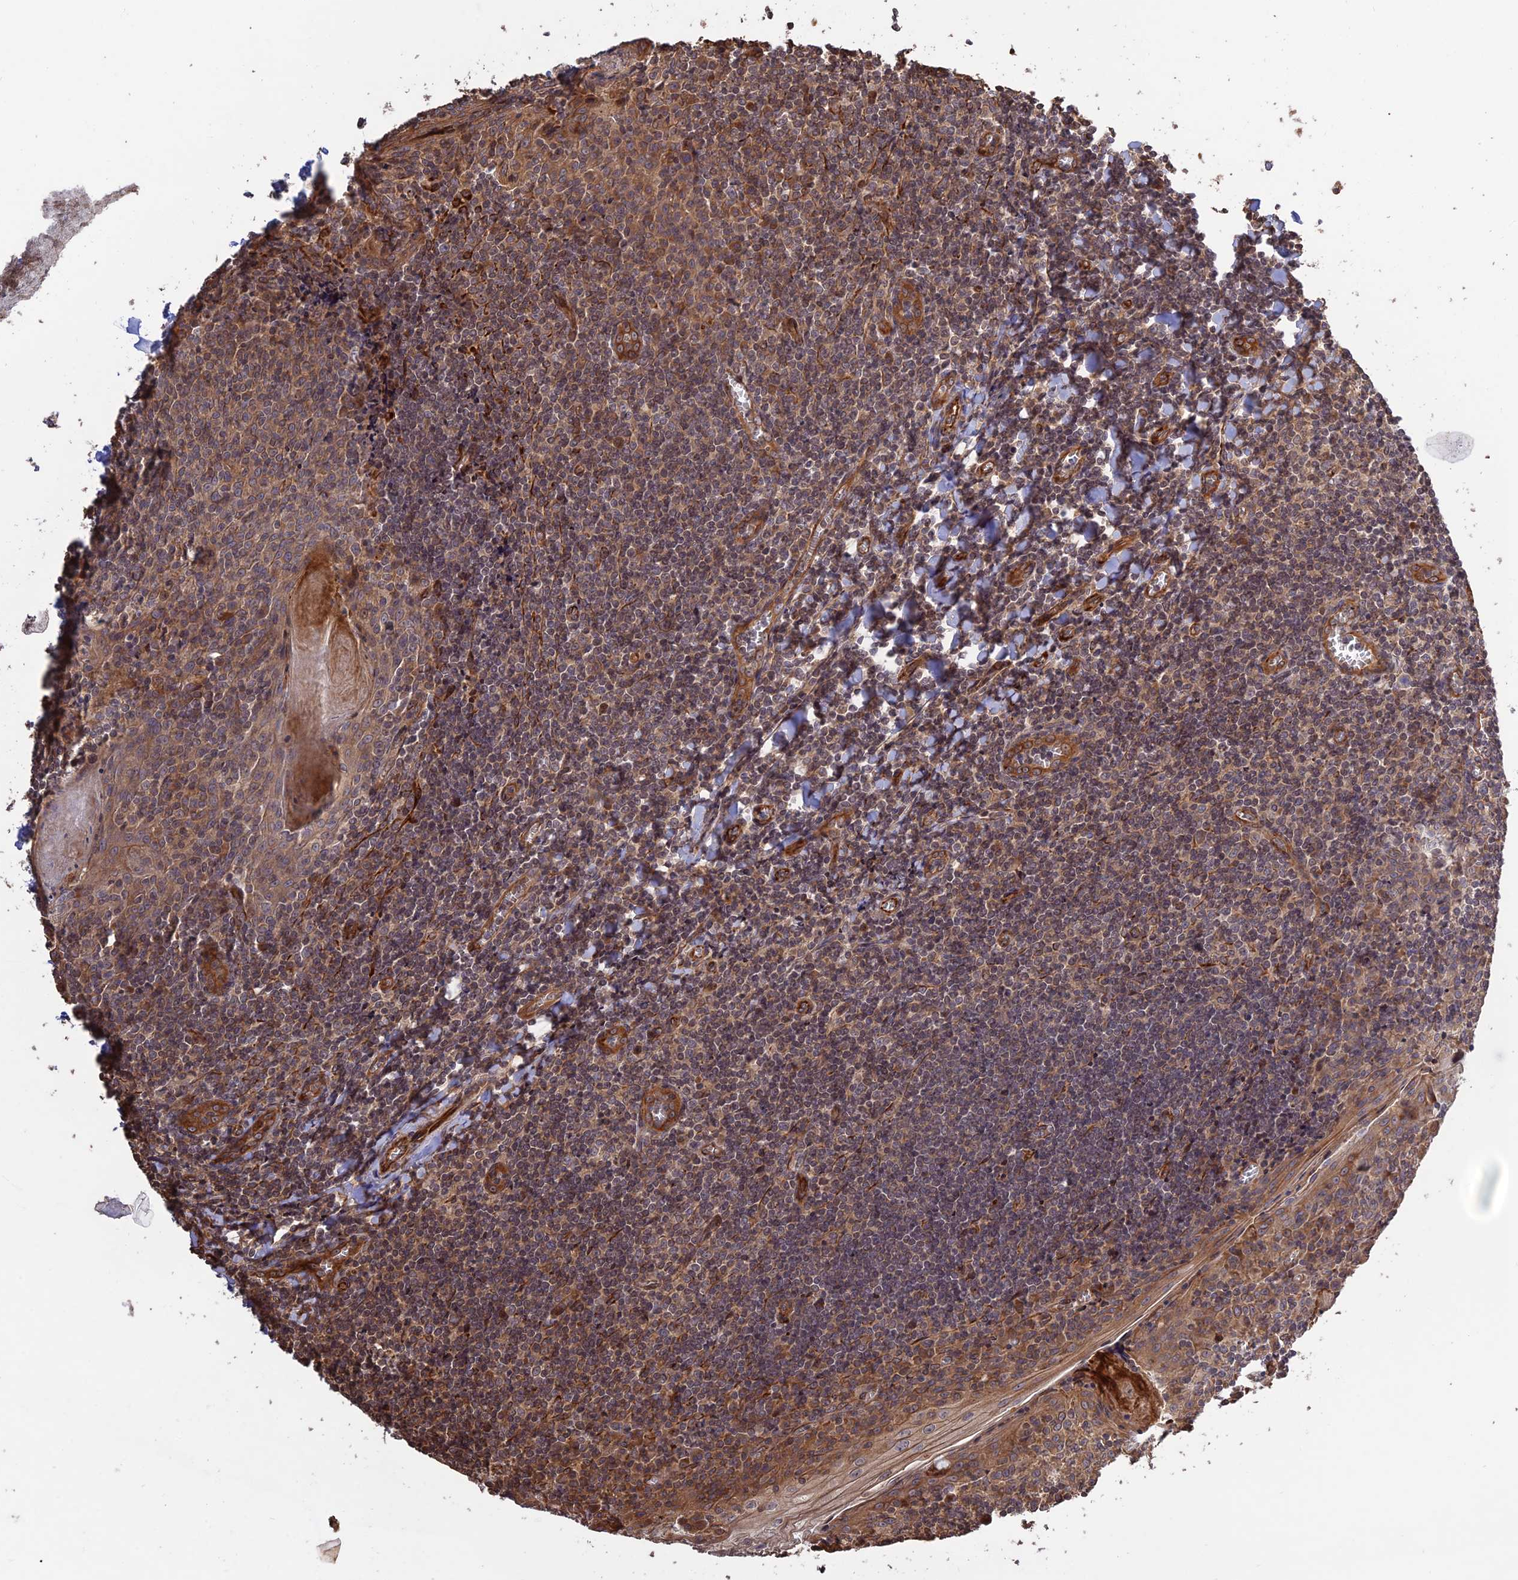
{"staining": {"intensity": "moderate", "quantity": "25%-75%", "location": "cytoplasmic/membranous"}, "tissue": "tonsil", "cell_type": "Germinal center cells", "image_type": "normal", "snomed": [{"axis": "morphology", "description": "Normal tissue, NOS"}, {"axis": "topography", "description": "Tonsil"}], "caption": "Immunohistochemical staining of benign human tonsil shows 25%-75% levels of moderate cytoplasmic/membranous protein expression in about 25%-75% of germinal center cells.", "gene": "CREBL2", "patient": {"sex": "male", "age": 27}}